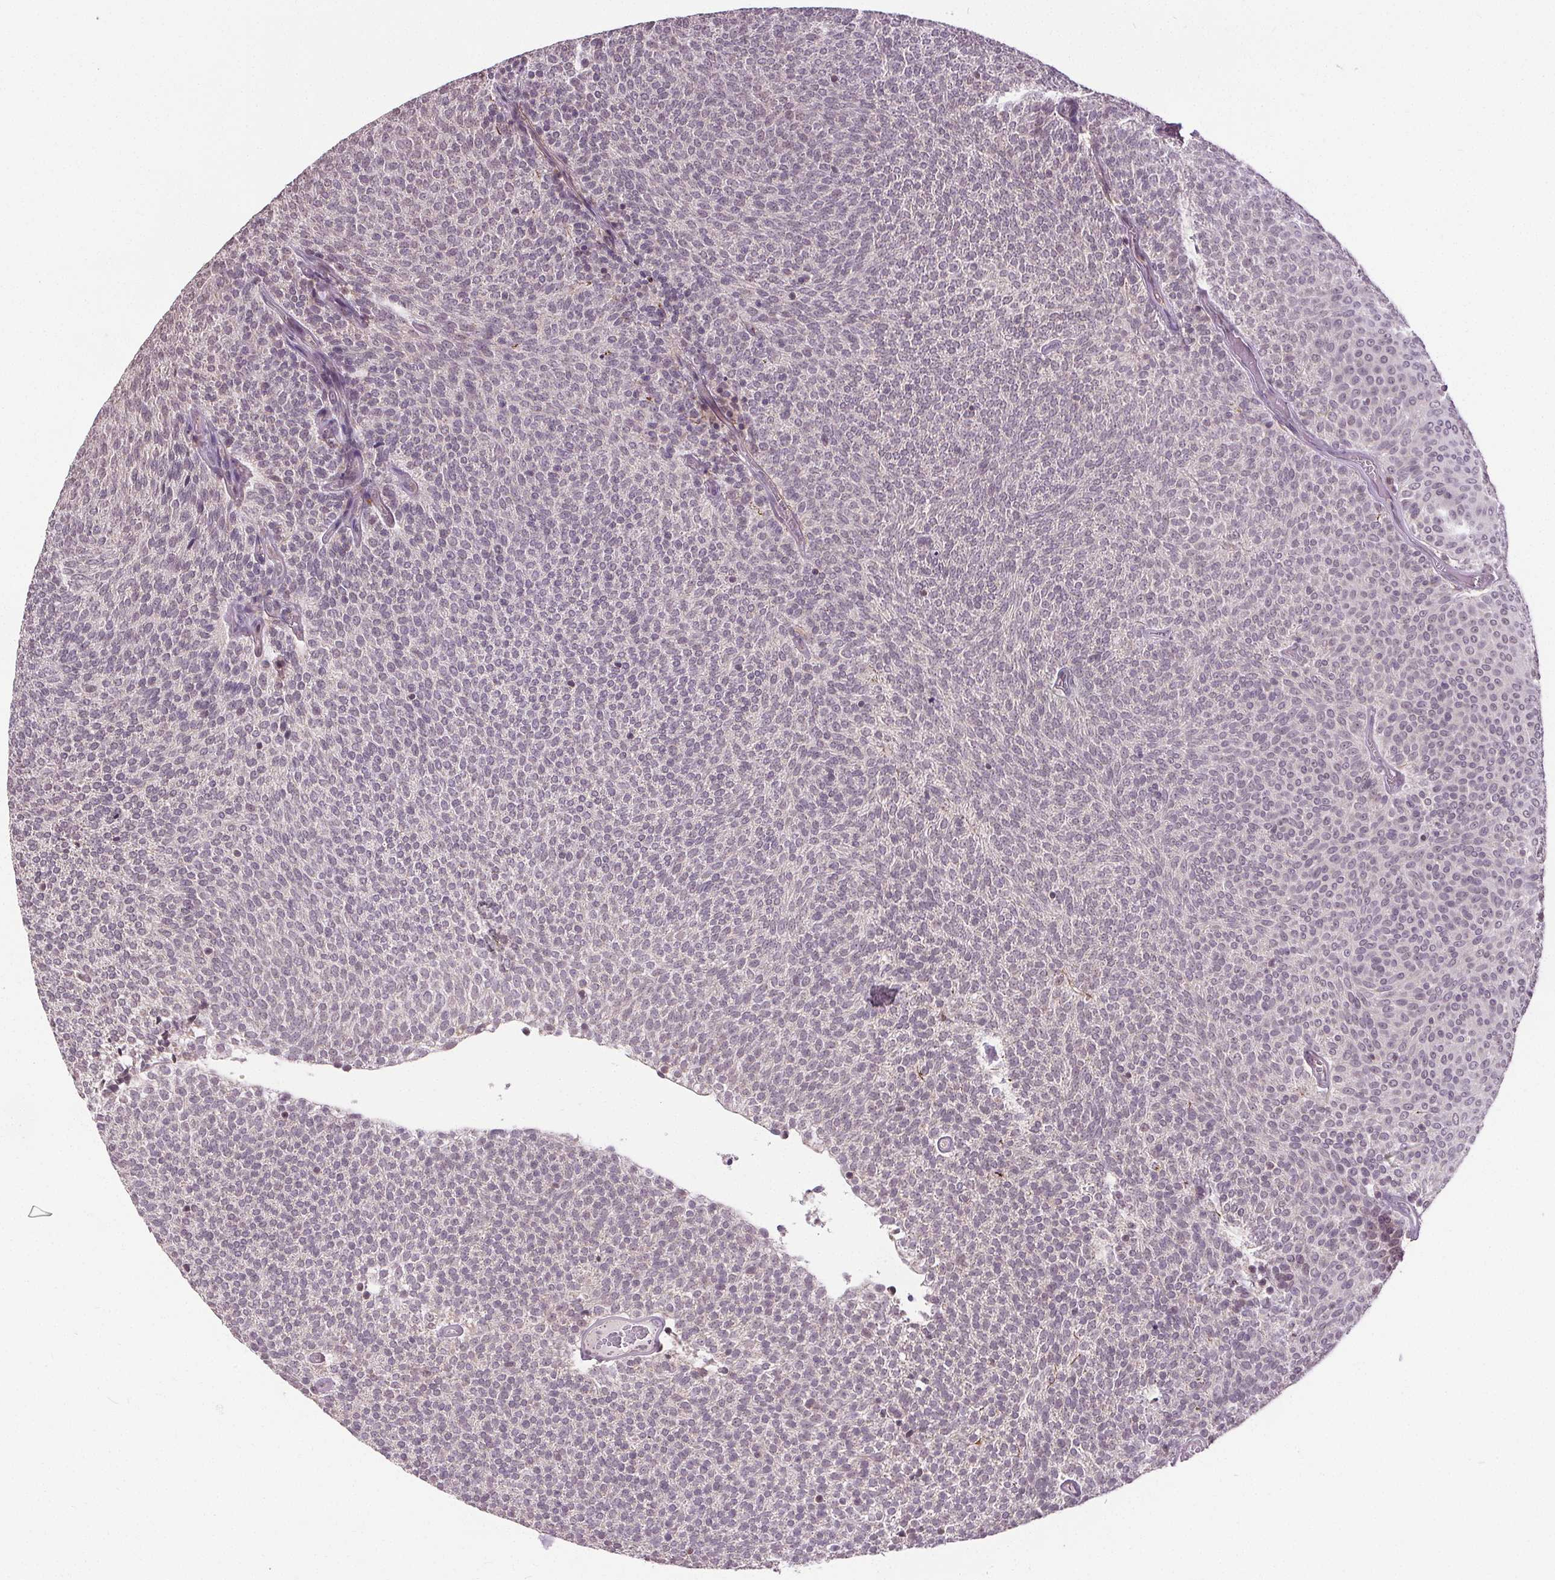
{"staining": {"intensity": "negative", "quantity": "none", "location": "none"}, "tissue": "urothelial cancer", "cell_type": "Tumor cells", "image_type": "cancer", "snomed": [{"axis": "morphology", "description": "Urothelial carcinoma, Low grade"}, {"axis": "topography", "description": "Urinary bladder"}], "caption": "This photomicrograph is of low-grade urothelial carcinoma stained with immunohistochemistry to label a protein in brown with the nuclei are counter-stained blue. There is no expression in tumor cells.", "gene": "KIAA0232", "patient": {"sex": "male", "age": 77}}